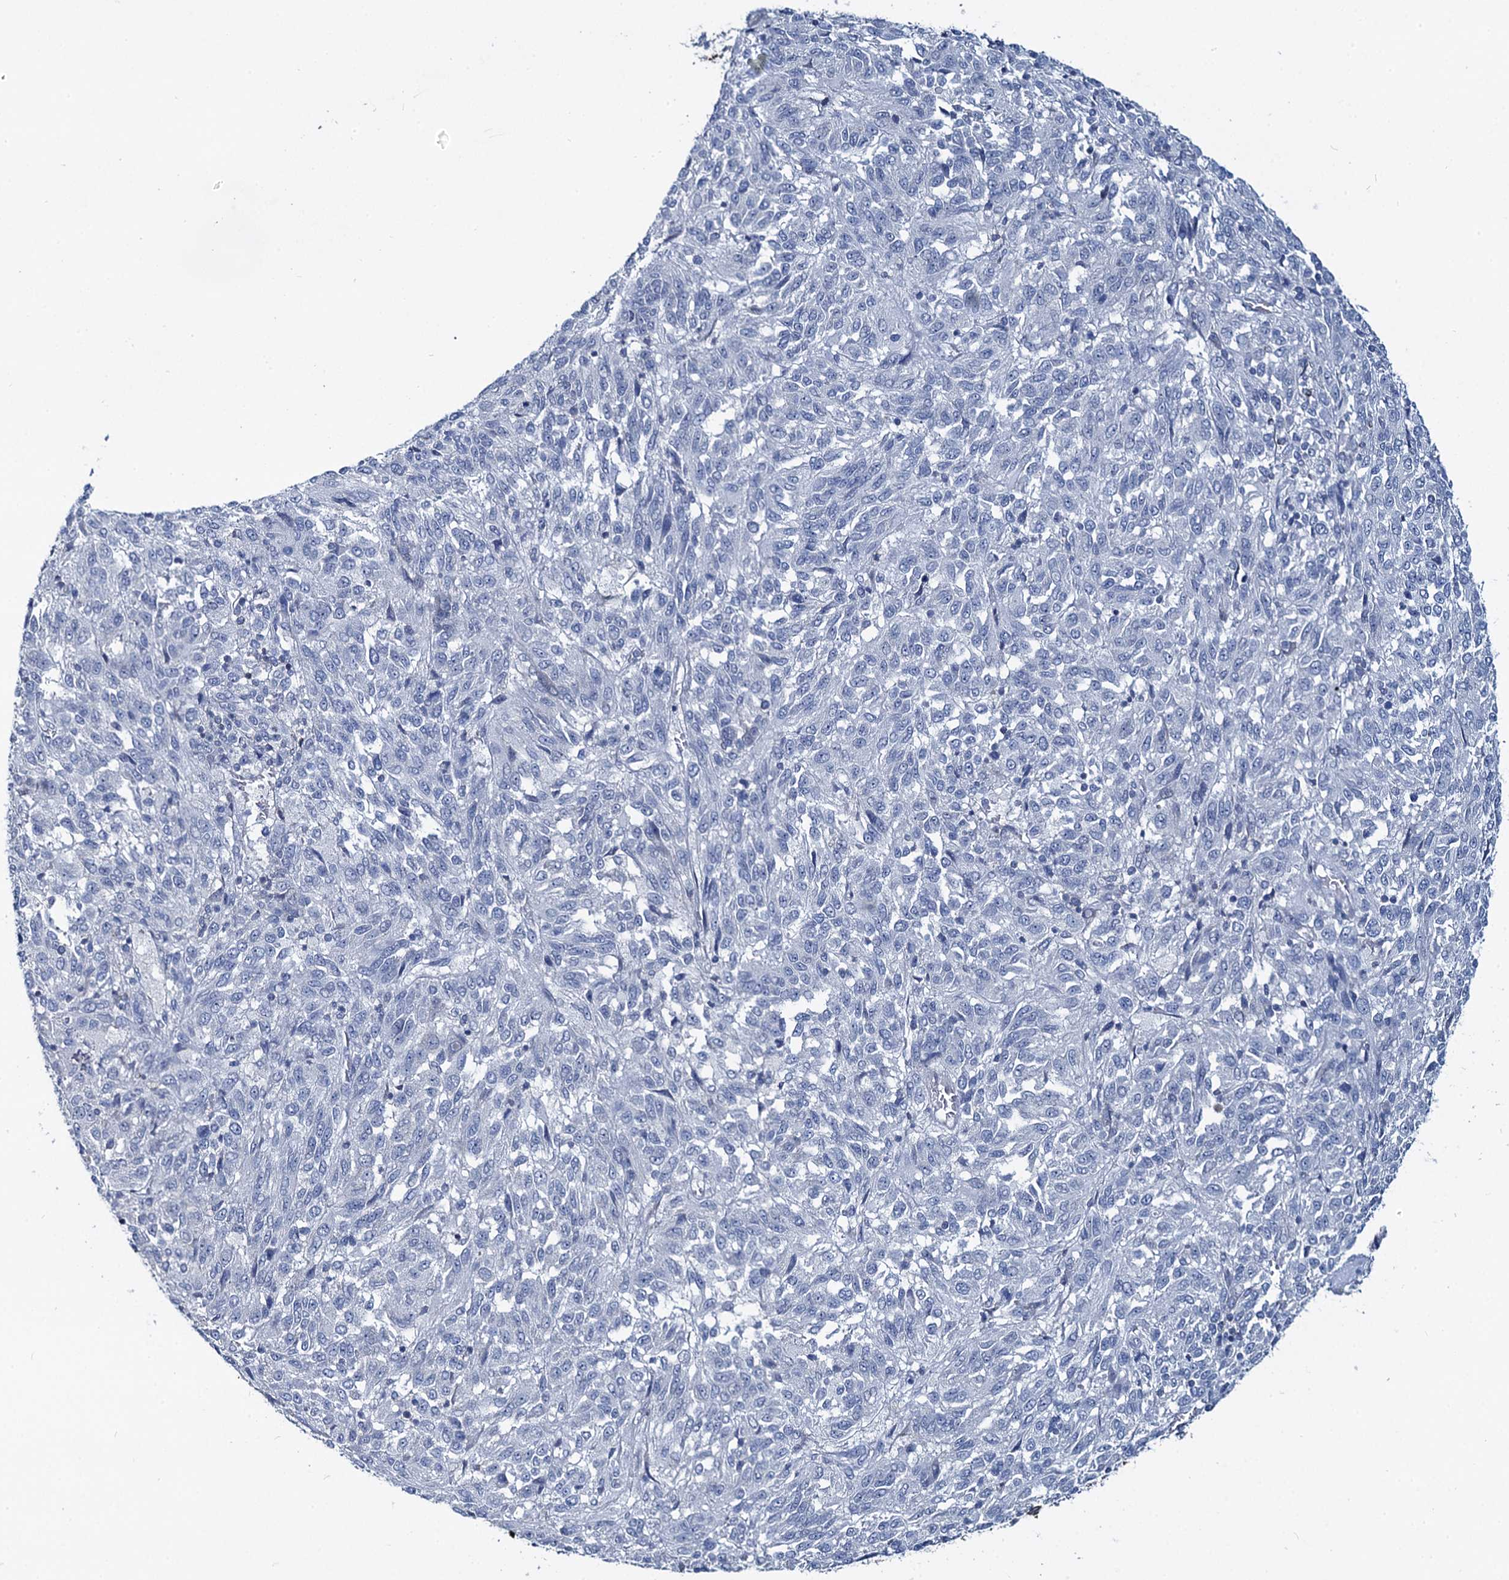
{"staining": {"intensity": "negative", "quantity": "none", "location": "none"}, "tissue": "melanoma", "cell_type": "Tumor cells", "image_type": "cancer", "snomed": [{"axis": "morphology", "description": "Malignant melanoma, Metastatic site"}, {"axis": "topography", "description": "Lung"}], "caption": "This is a image of immunohistochemistry (IHC) staining of malignant melanoma (metastatic site), which shows no positivity in tumor cells. The staining was performed using DAB to visualize the protein expression in brown, while the nuclei were stained in blue with hematoxylin (Magnification: 20x).", "gene": "TOX3", "patient": {"sex": "male", "age": 64}}